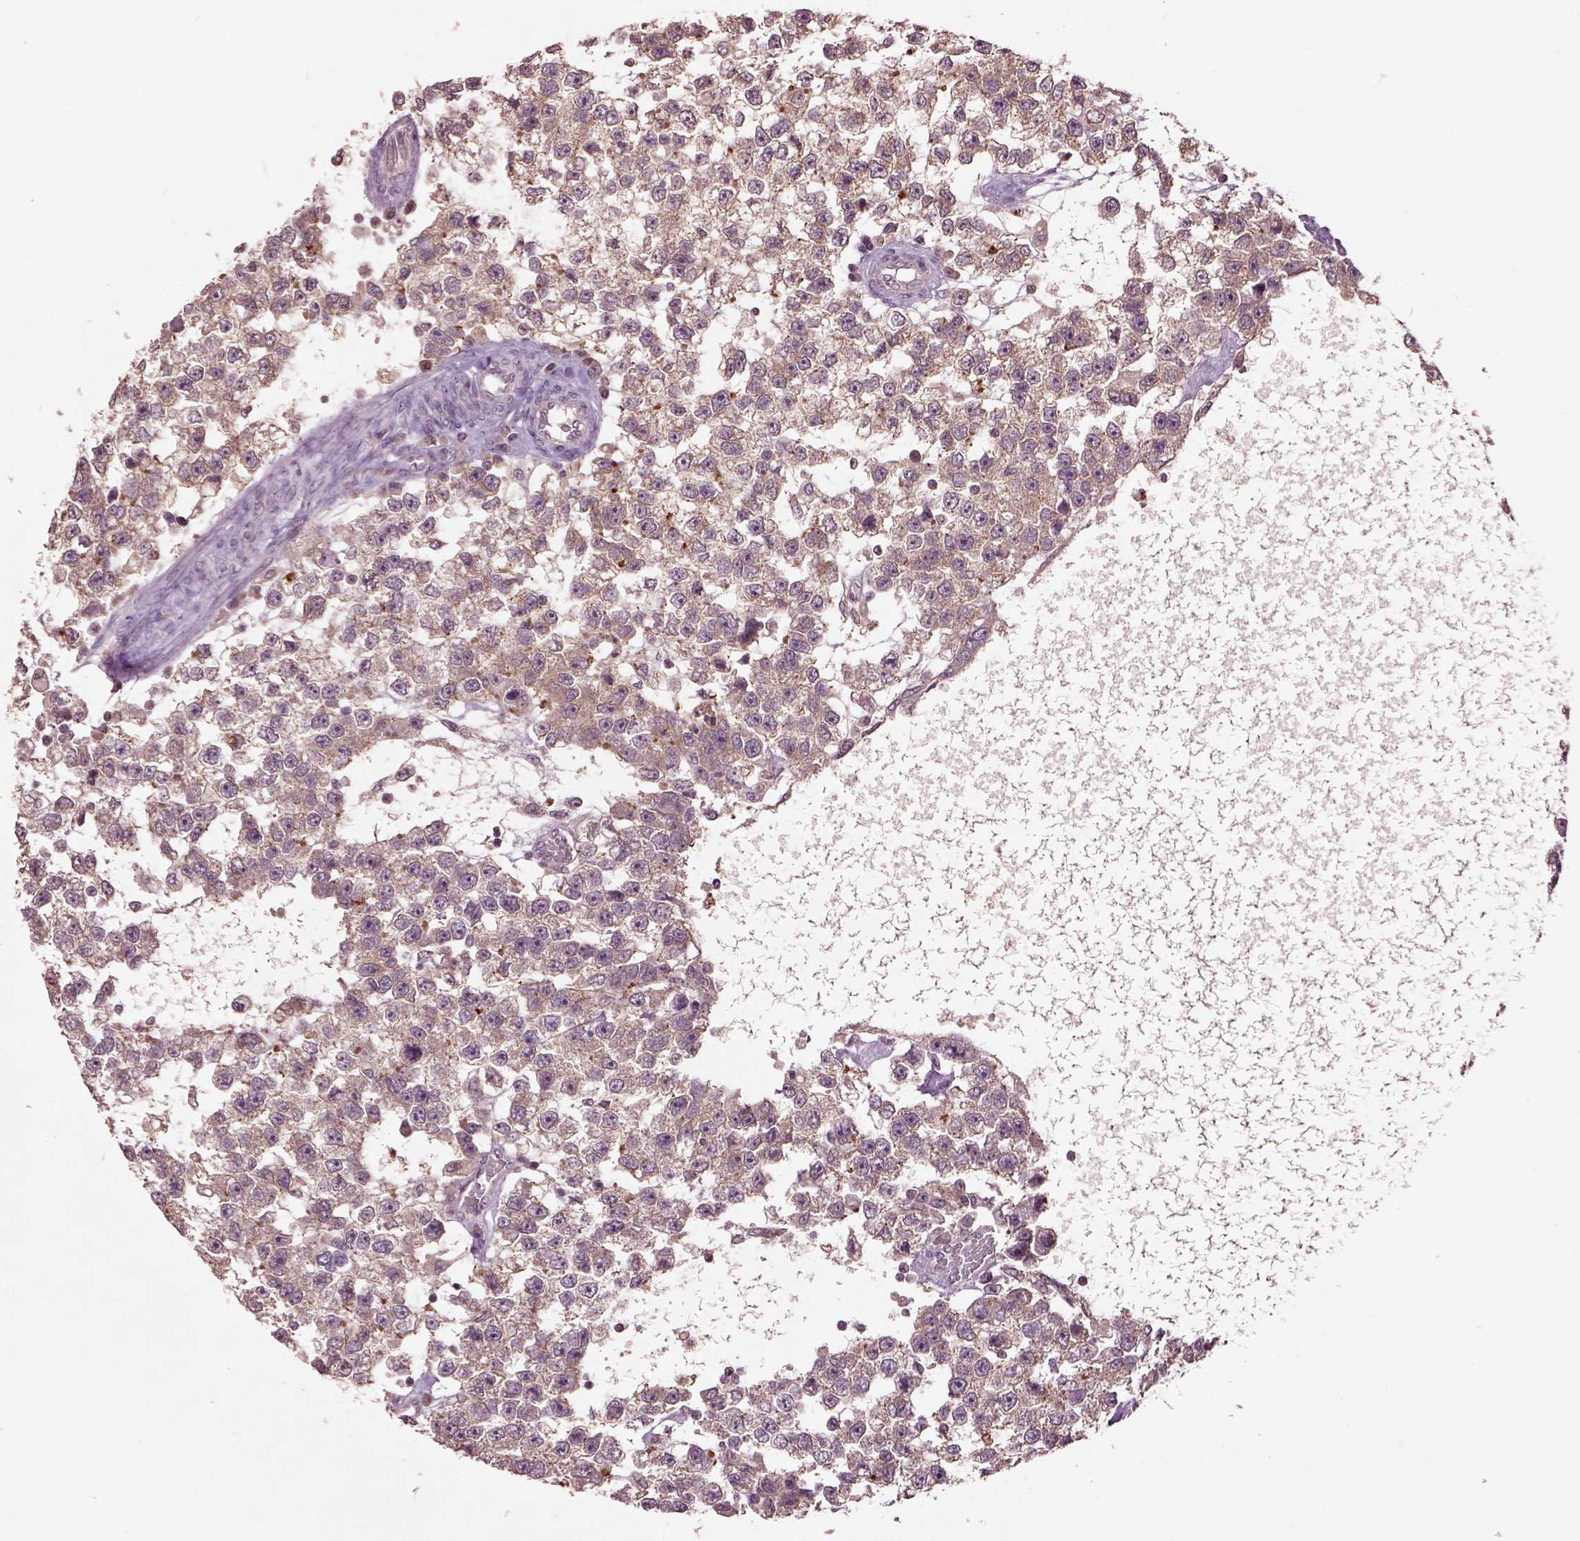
{"staining": {"intensity": "negative", "quantity": "none", "location": "none"}, "tissue": "testis cancer", "cell_type": "Tumor cells", "image_type": "cancer", "snomed": [{"axis": "morphology", "description": "Seminoma, NOS"}, {"axis": "topography", "description": "Testis"}], "caption": "Human testis cancer (seminoma) stained for a protein using IHC reveals no expression in tumor cells.", "gene": "MTHFS", "patient": {"sex": "male", "age": 34}}